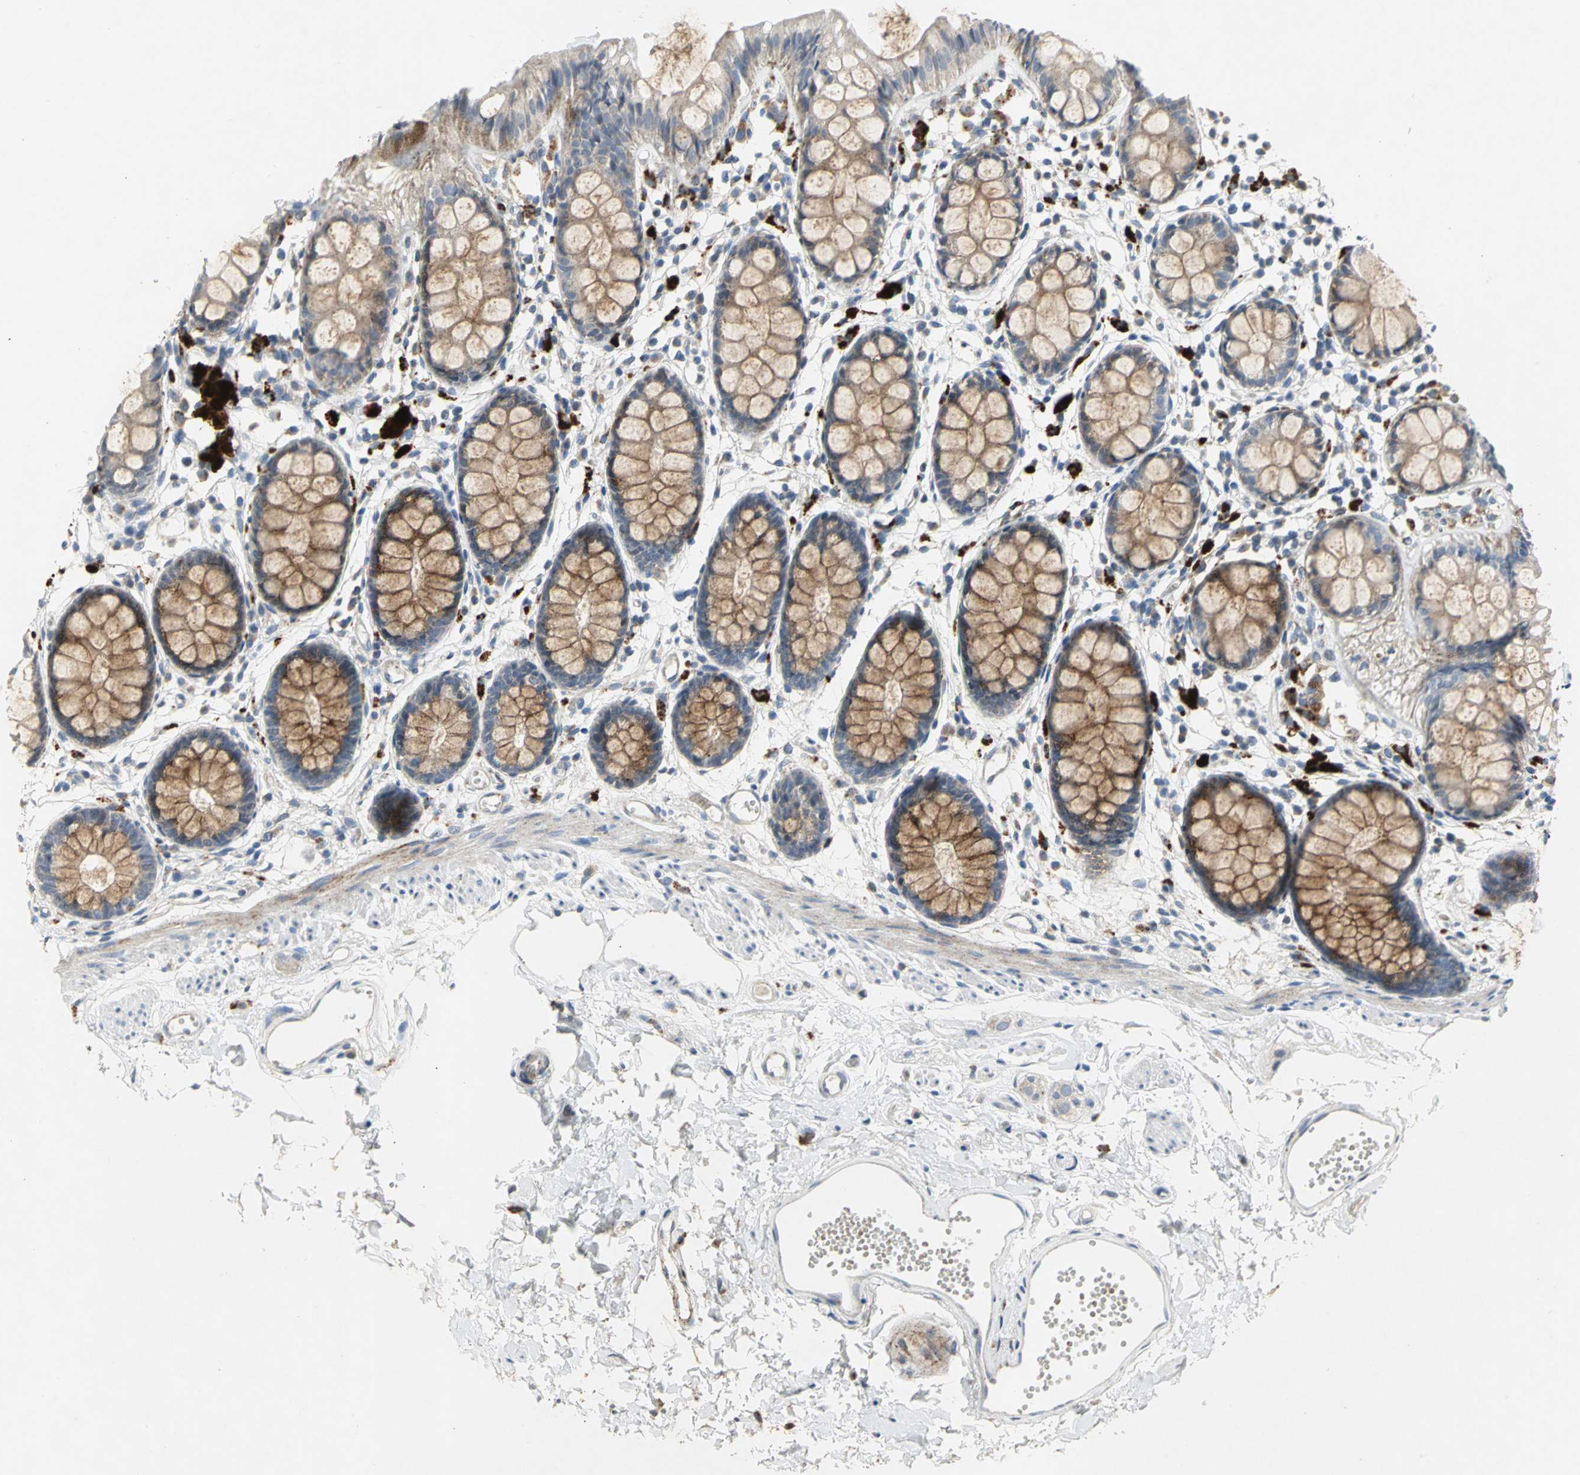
{"staining": {"intensity": "strong", "quantity": ">75%", "location": "cytoplasmic/membranous"}, "tissue": "rectum", "cell_type": "Glandular cells", "image_type": "normal", "snomed": [{"axis": "morphology", "description": "Normal tissue, NOS"}, {"axis": "topography", "description": "Rectum"}], "caption": "Normal rectum exhibits strong cytoplasmic/membranous expression in approximately >75% of glandular cells The staining was performed using DAB (3,3'-diaminobenzidine) to visualize the protein expression in brown, while the nuclei were stained in blue with hematoxylin (Magnification: 20x)..", "gene": "SPPL2B", "patient": {"sex": "female", "age": 66}}